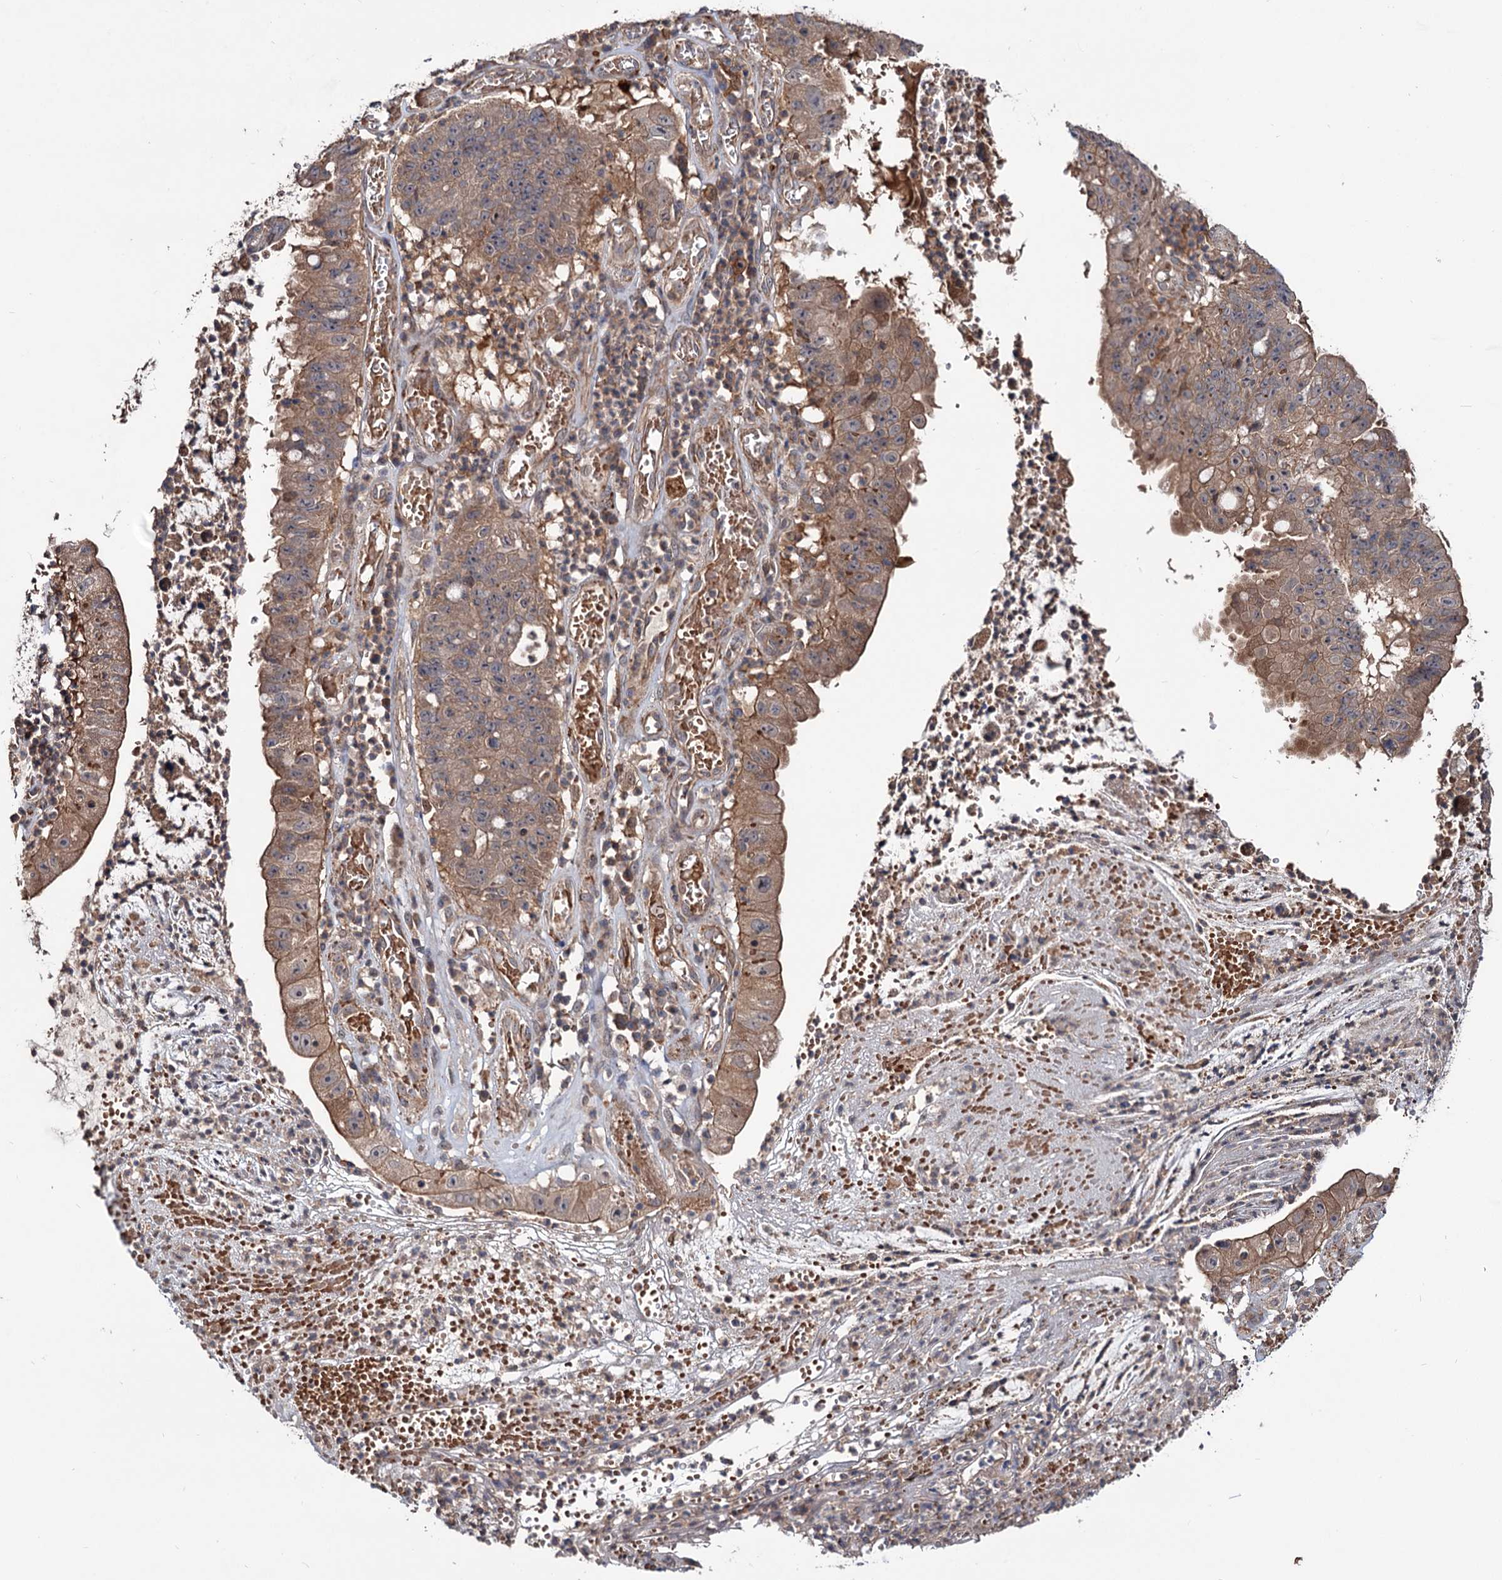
{"staining": {"intensity": "moderate", "quantity": ">75%", "location": "cytoplasmic/membranous"}, "tissue": "stomach cancer", "cell_type": "Tumor cells", "image_type": "cancer", "snomed": [{"axis": "morphology", "description": "Adenocarcinoma, NOS"}, {"axis": "topography", "description": "Stomach"}], "caption": "The micrograph displays a brown stain indicating the presence of a protein in the cytoplasmic/membranous of tumor cells in stomach cancer (adenocarcinoma).", "gene": "GRIP1", "patient": {"sex": "male", "age": 59}}